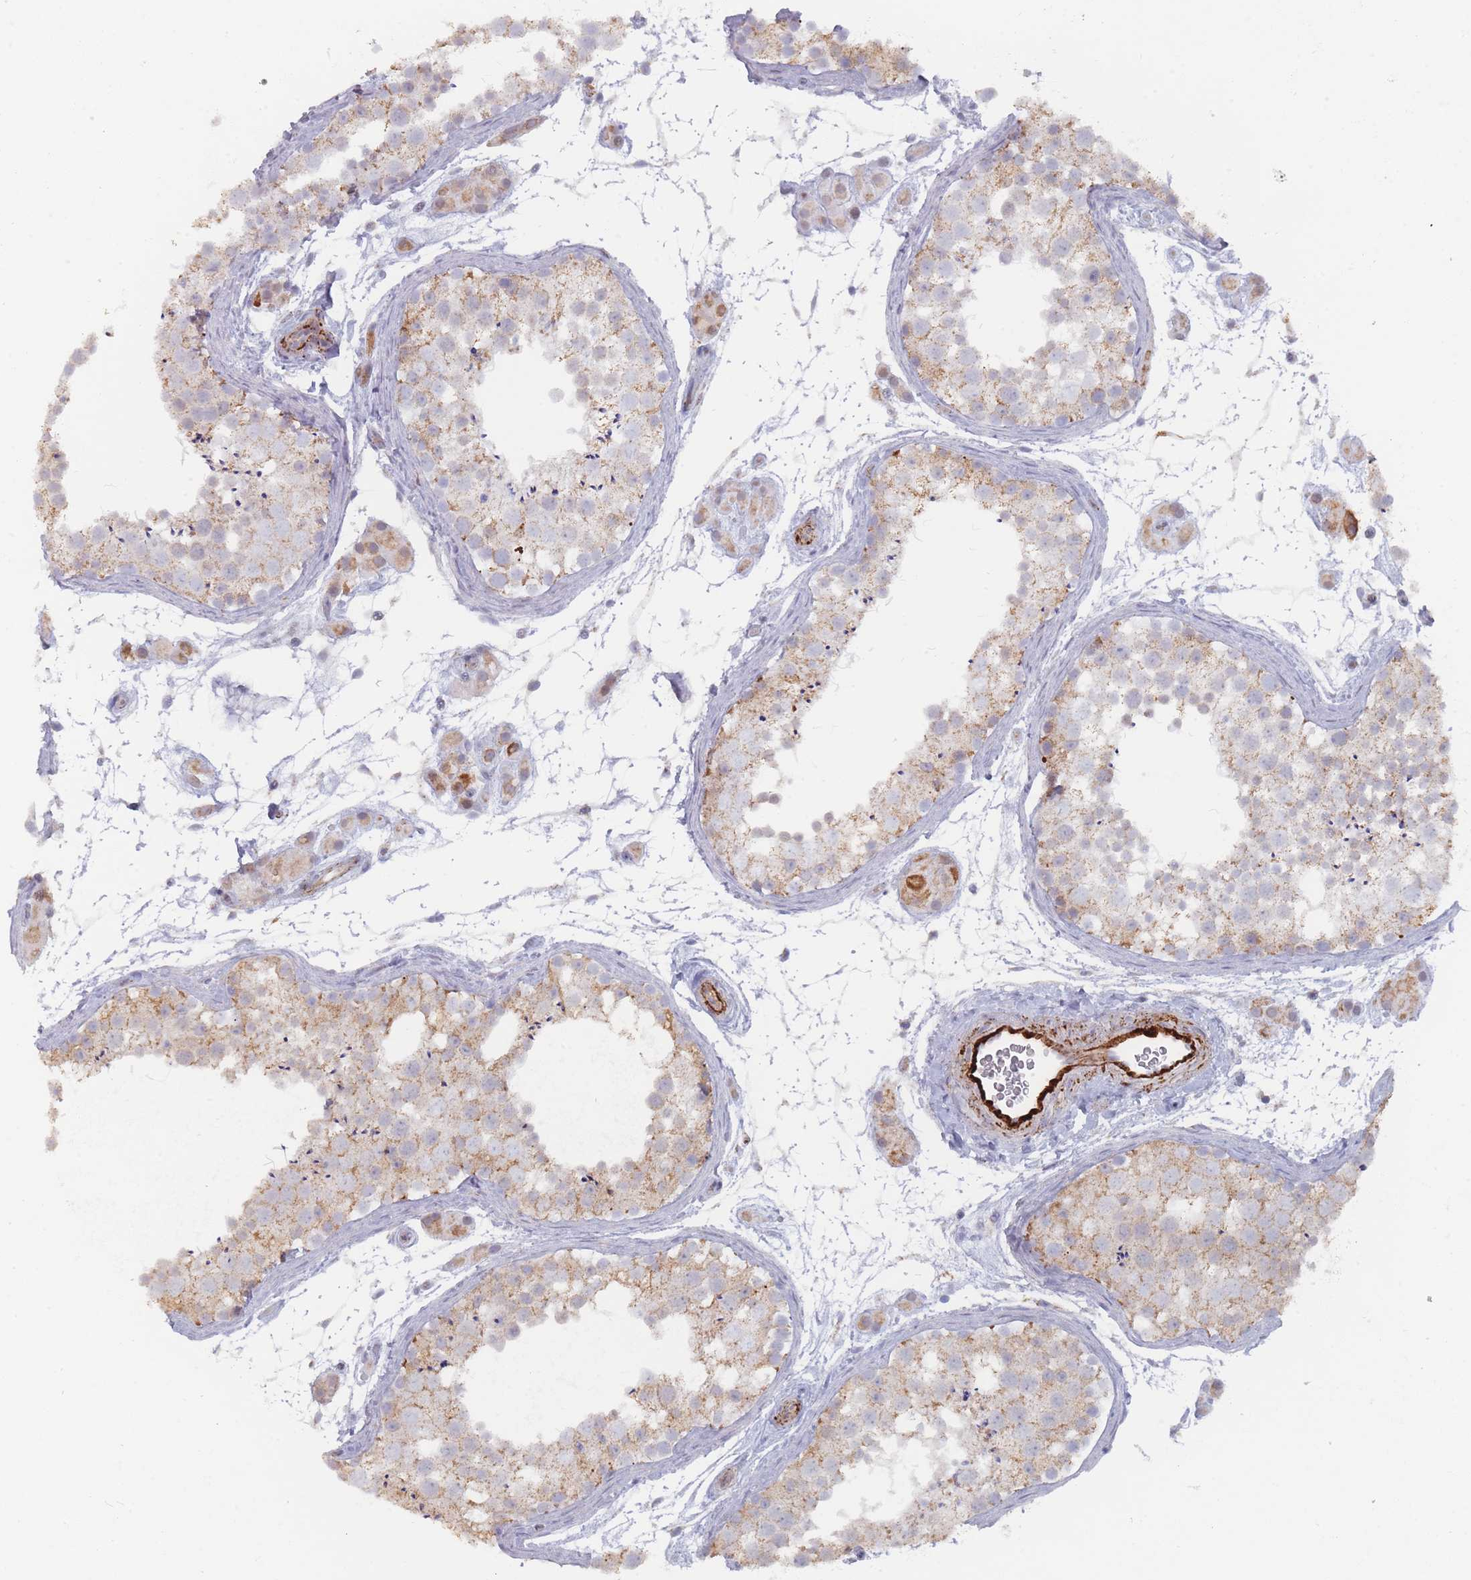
{"staining": {"intensity": "moderate", "quantity": ">75%", "location": "cytoplasmic/membranous"}, "tissue": "testis", "cell_type": "Cells in seminiferous ducts", "image_type": "normal", "snomed": [{"axis": "morphology", "description": "Normal tissue, NOS"}, {"axis": "topography", "description": "Testis"}], "caption": "Unremarkable testis exhibits moderate cytoplasmic/membranous staining in about >75% of cells in seminiferous ducts (Stains: DAB in brown, nuclei in blue, Microscopy: brightfield microscopy at high magnification)..", "gene": "TRARG1", "patient": {"sex": "male", "age": 41}}